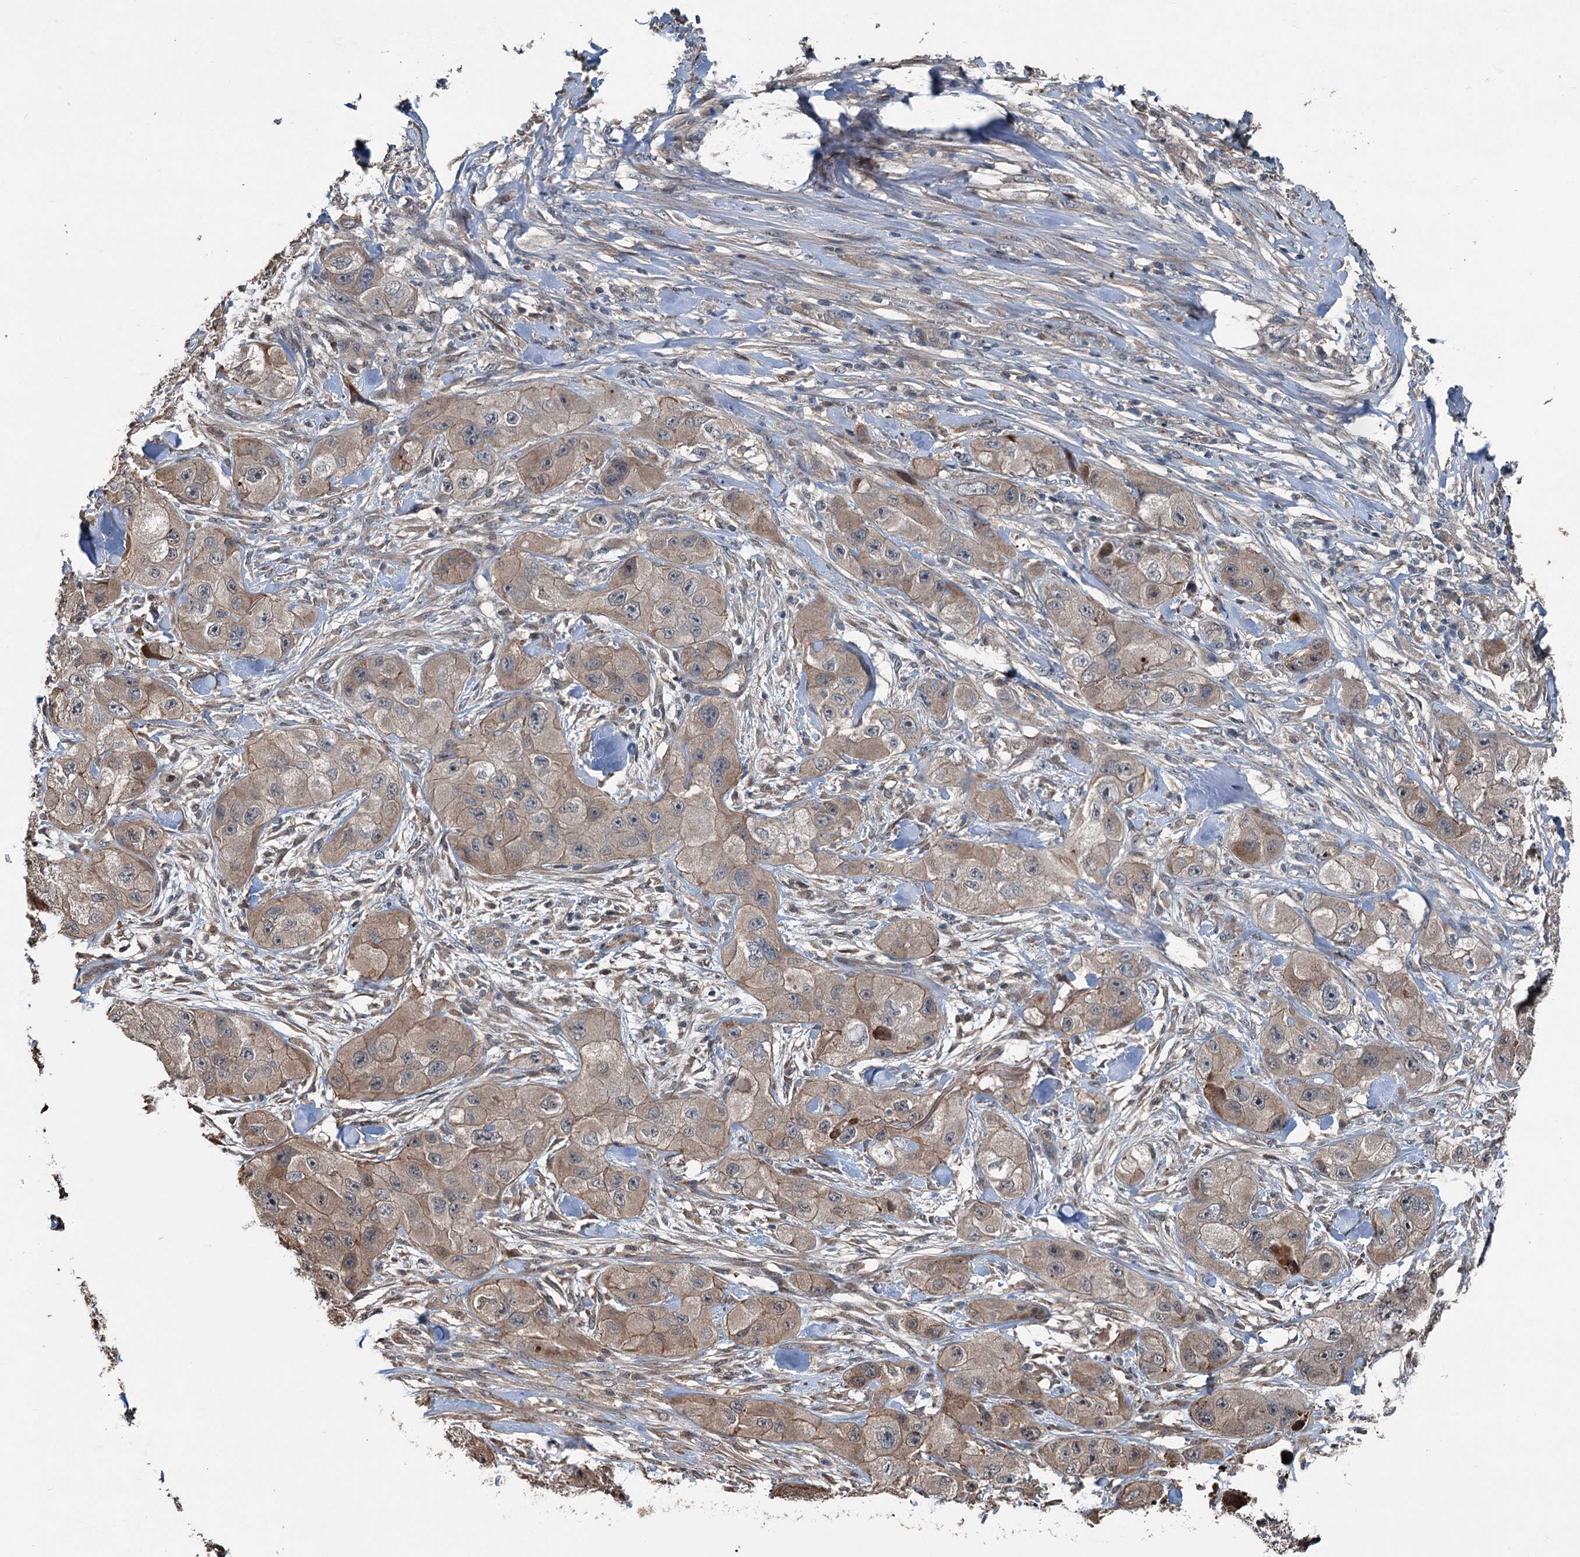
{"staining": {"intensity": "moderate", "quantity": ">75%", "location": "cytoplasmic/membranous"}, "tissue": "skin cancer", "cell_type": "Tumor cells", "image_type": "cancer", "snomed": [{"axis": "morphology", "description": "Squamous cell carcinoma, NOS"}, {"axis": "topography", "description": "Skin"}, {"axis": "topography", "description": "Subcutis"}], "caption": "Human squamous cell carcinoma (skin) stained for a protein (brown) reveals moderate cytoplasmic/membranous positive expression in approximately >75% of tumor cells.", "gene": "TEDC1", "patient": {"sex": "male", "age": 73}}